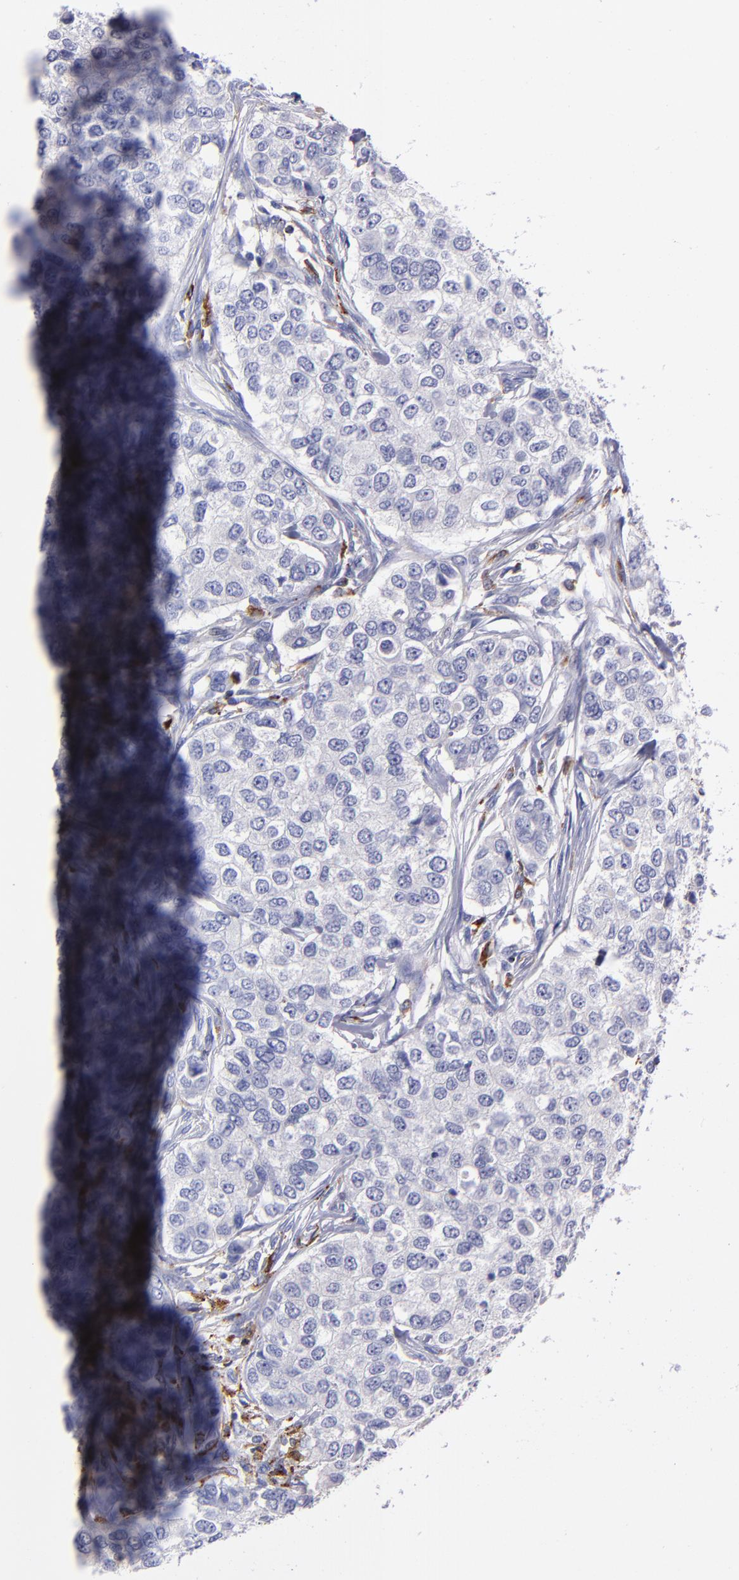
{"staining": {"intensity": "negative", "quantity": "none", "location": "none"}, "tissue": "breast cancer", "cell_type": "Tumor cells", "image_type": "cancer", "snomed": [{"axis": "morphology", "description": "Normal tissue, NOS"}, {"axis": "morphology", "description": "Duct carcinoma"}, {"axis": "topography", "description": "Breast"}], "caption": "Immunohistochemical staining of human invasive ductal carcinoma (breast) shows no significant expression in tumor cells. The staining was performed using DAB to visualize the protein expression in brown, while the nuclei were stained in blue with hematoxylin (Magnification: 20x).", "gene": "CTSS", "patient": {"sex": "female", "age": 49}}